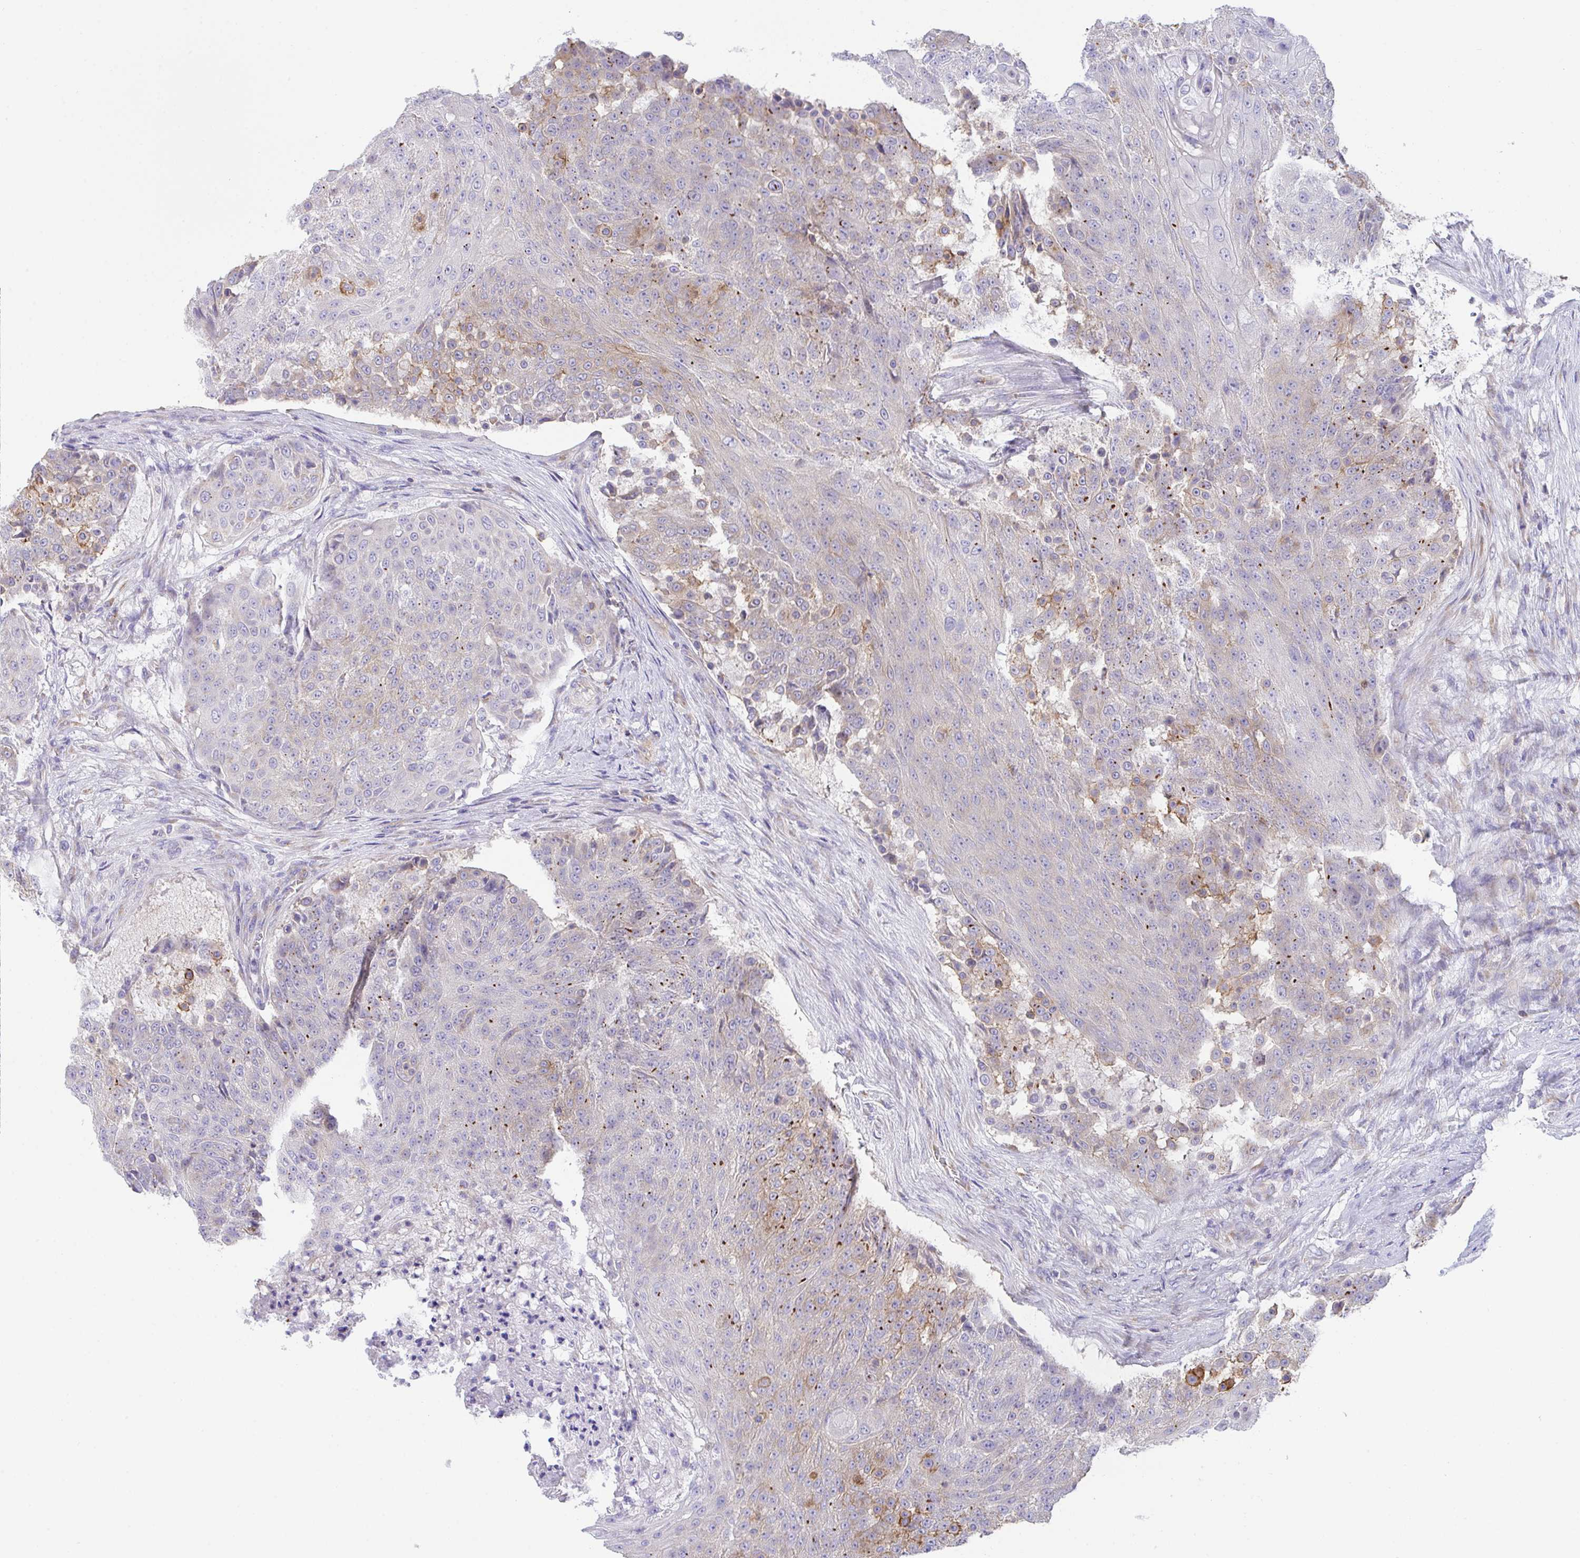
{"staining": {"intensity": "moderate", "quantity": "<25%", "location": "cytoplasmic/membranous"}, "tissue": "urothelial cancer", "cell_type": "Tumor cells", "image_type": "cancer", "snomed": [{"axis": "morphology", "description": "Urothelial carcinoma, High grade"}, {"axis": "topography", "description": "Urinary bladder"}], "caption": "The micrograph exhibits immunohistochemical staining of urothelial cancer. There is moderate cytoplasmic/membranous positivity is seen in approximately <25% of tumor cells.", "gene": "MIA3", "patient": {"sex": "female", "age": 63}}